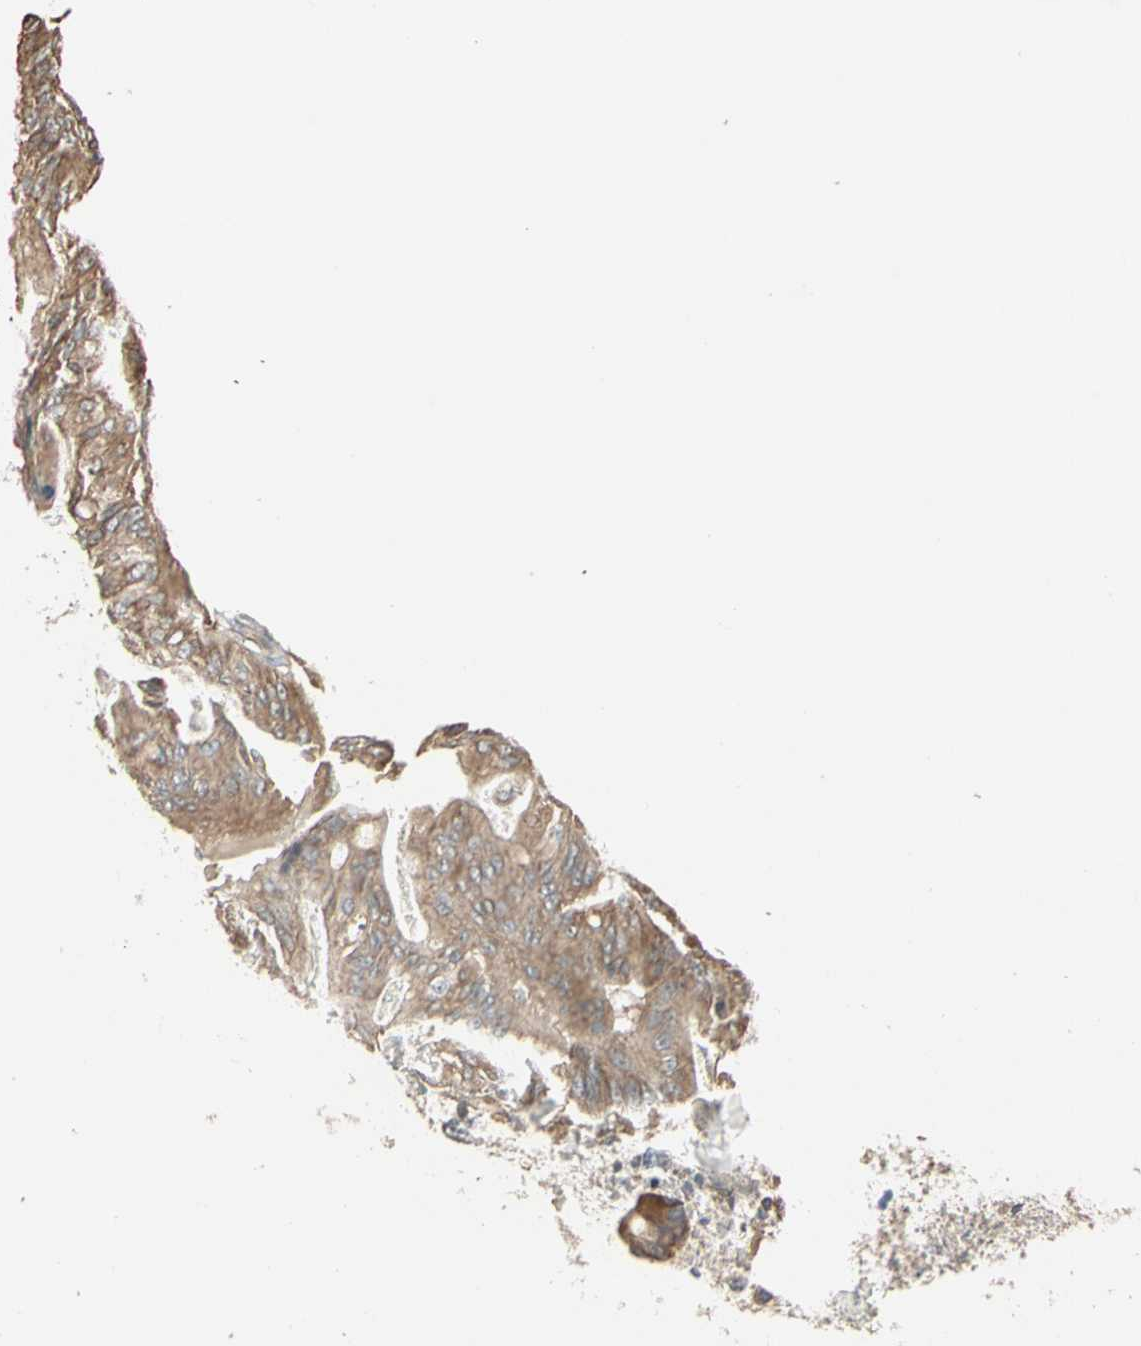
{"staining": {"intensity": "moderate", "quantity": ">75%", "location": "cytoplasmic/membranous"}, "tissue": "ovarian cancer", "cell_type": "Tumor cells", "image_type": "cancer", "snomed": [{"axis": "morphology", "description": "Cystadenocarcinoma, mucinous, NOS"}, {"axis": "topography", "description": "Ovary"}], "caption": "IHC (DAB) staining of human ovarian mucinous cystadenocarcinoma displays moderate cytoplasmic/membranous protein positivity in approximately >75% of tumor cells.", "gene": "TNFRSF21", "patient": {"sex": "female", "age": 37}}